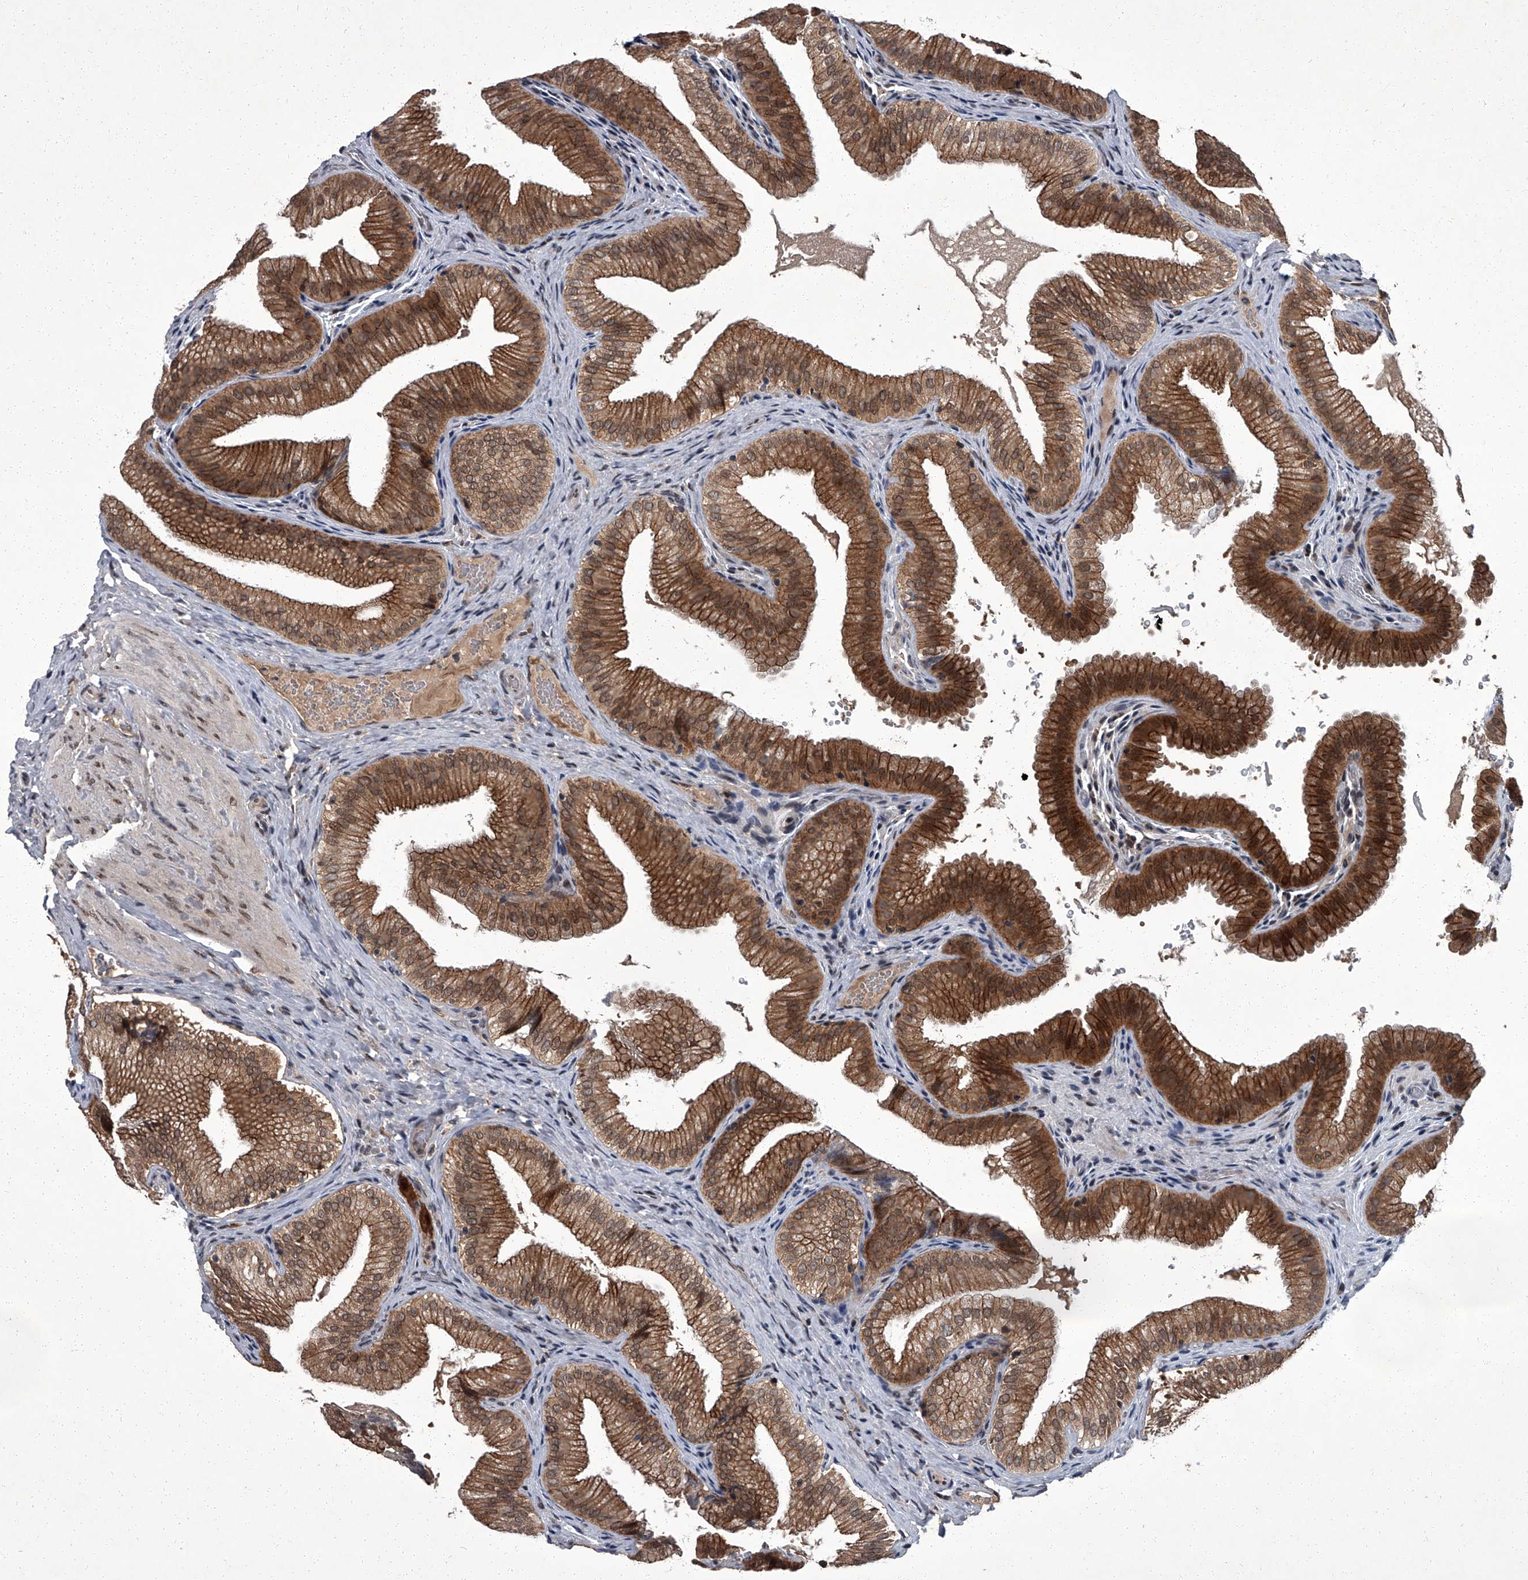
{"staining": {"intensity": "moderate", "quantity": ">75%", "location": "cytoplasmic/membranous,nuclear"}, "tissue": "gallbladder", "cell_type": "Glandular cells", "image_type": "normal", "snomed": [{"axis": "morphology", "description": "Normal tissue, NOS"}, {"axis": "topography", "description": "Gallbladder"}], "caption": "Unremarkable gallbladder displays moderate cytoplasmic/membranous,nuclear positivity in about >75% of glandular cells, visualized by immunohistochemistry. The staining was performed using DAB (3,3'-diaminobenzidine) to visualize the protein expression in brown, while the nuclei were stained in blue with hematoxylin (Magnification: 20x).", "gene": "ZNF518B", "patient": {"sex": "female", "age": 30}}